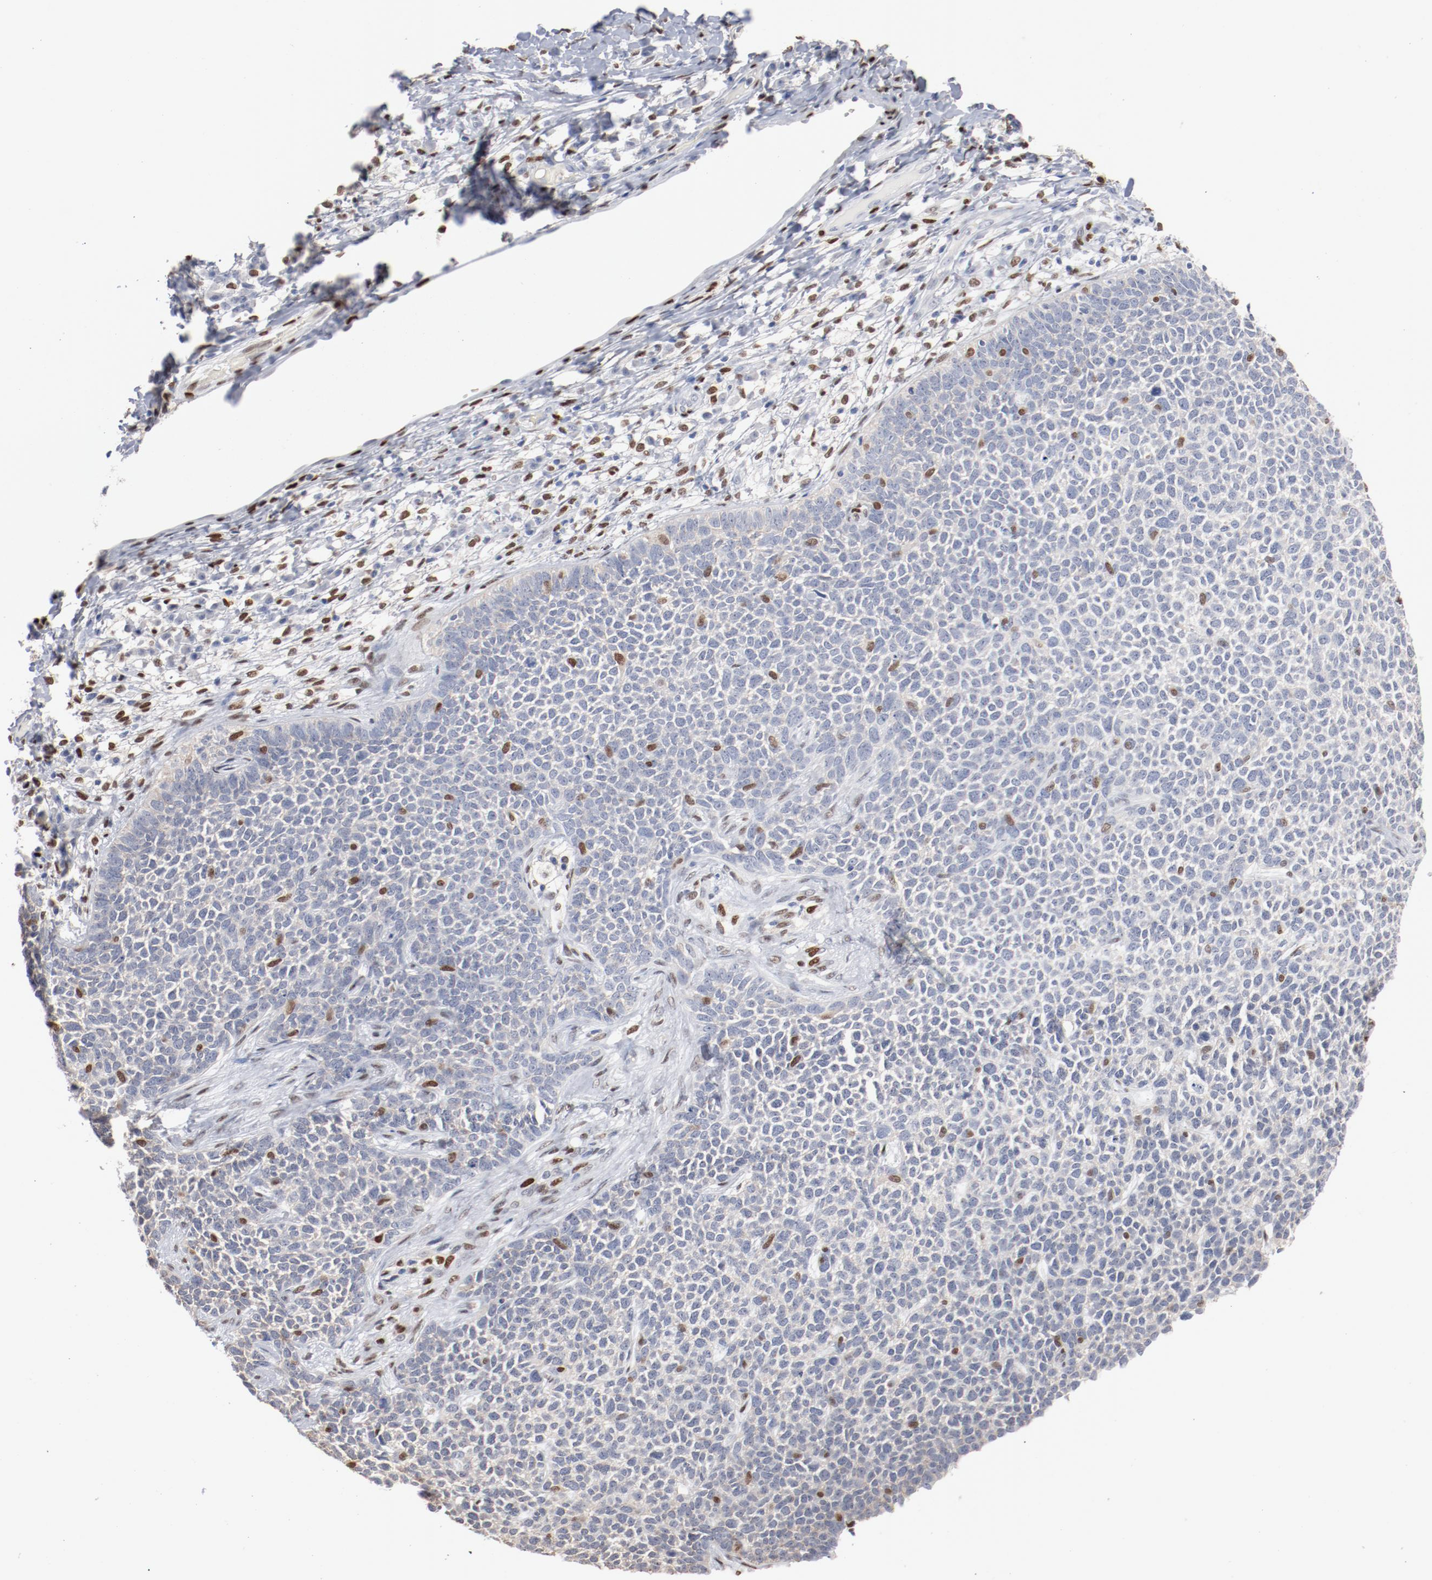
{"staining": {"intensity": "moderate", "quantity": "<25%", "location": "nuclear"}, "tissue": "skin cancer", "cell_type": "Tumor cells", "image_type": "cancer", "snomed": [{"axis": "morphology", "description": "Basal cell carcinoma"}, {"axis": "topography", "description": "Skin"}], "caption": "About <25% of tumor cells in human basal cell carcinoma (skin) show moderate nuclear protein staining as visualized by brown immunohistochemical staining.", "gene": "ZEB2", "patient": {"sex": "female", "age": 84}}